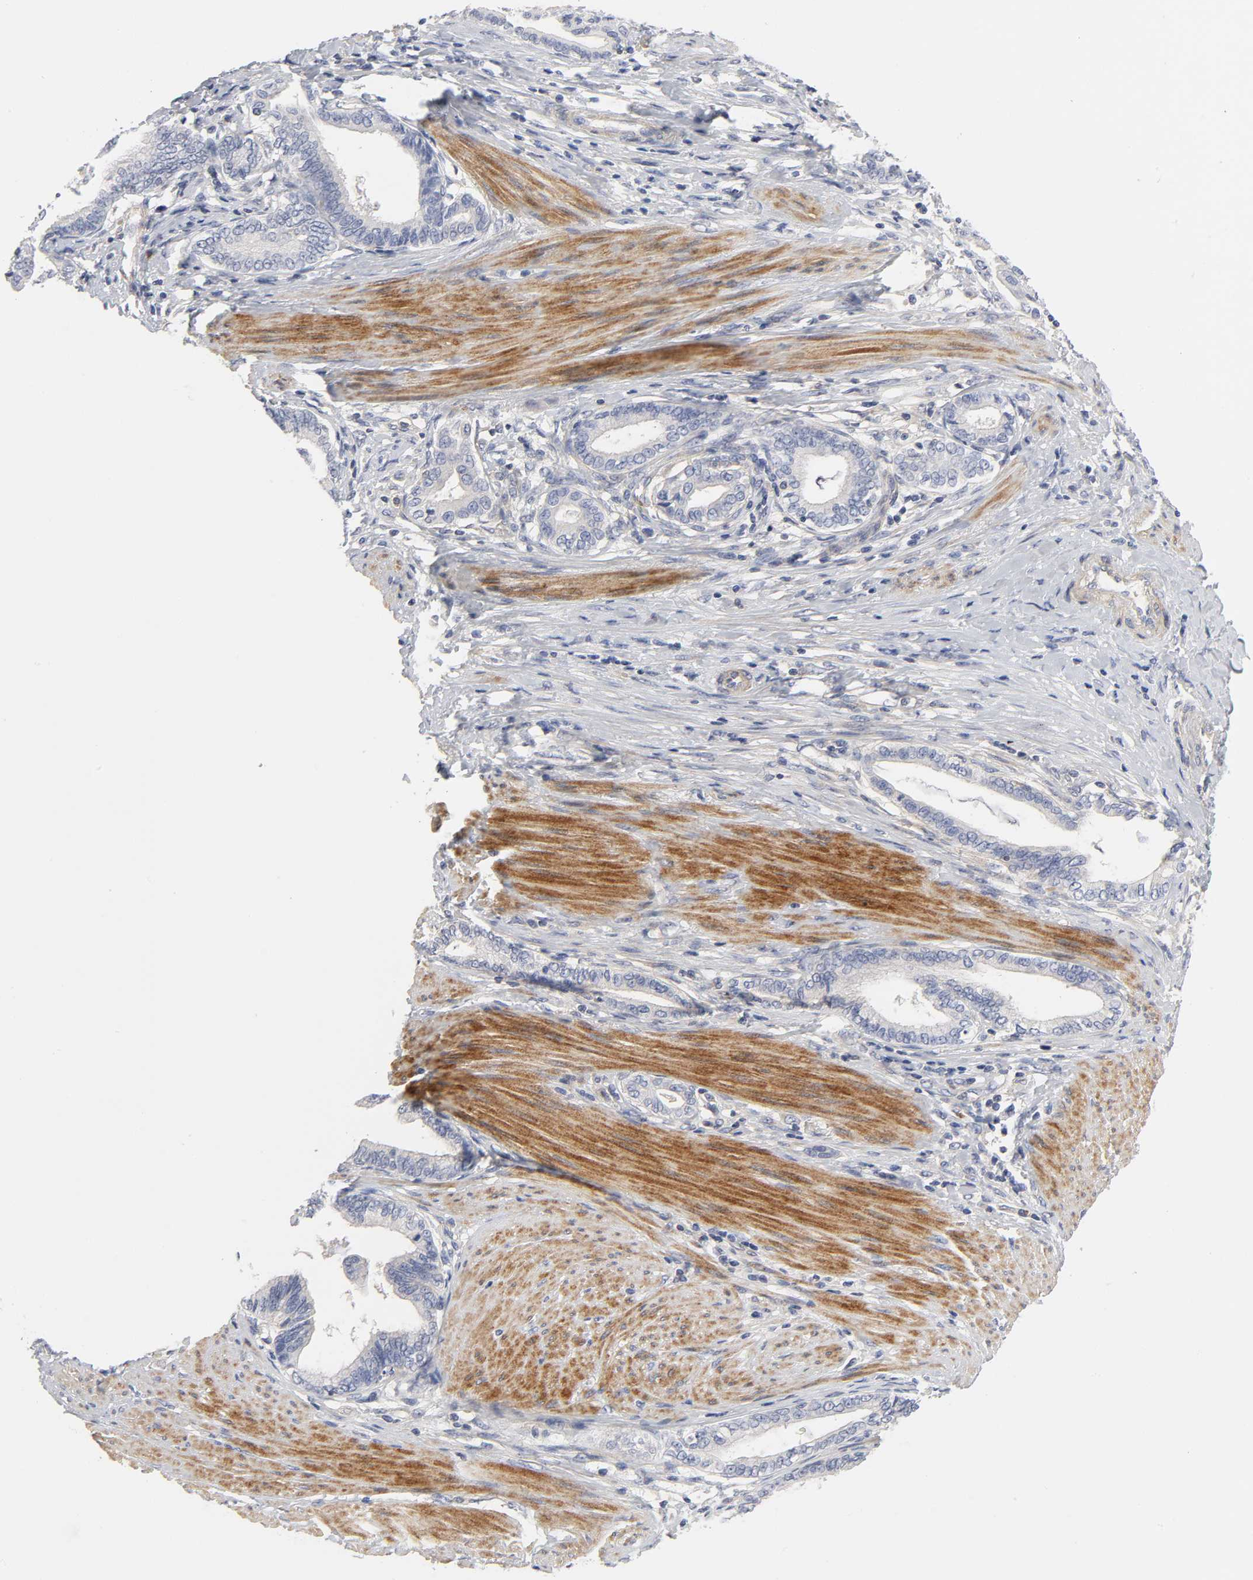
{"staining": {"intensity": "negative", "quantity": "none", "location": "none"}, "tissue": "pancreatic cancer", "cell_type": "Tumor cells", "image_type": "cancer", "snomed": [{"axis": "morphology", "description": "Adenocarcinoma, NOS"}, {"axis": "topography", "description": "Pancreas"}], "caption": "There is no significant staining in tumor cells of pancreatic cancer (adenocarcinoma).", "gene": "ROCK1", "patient": {"sex": "female", "age": 64}}